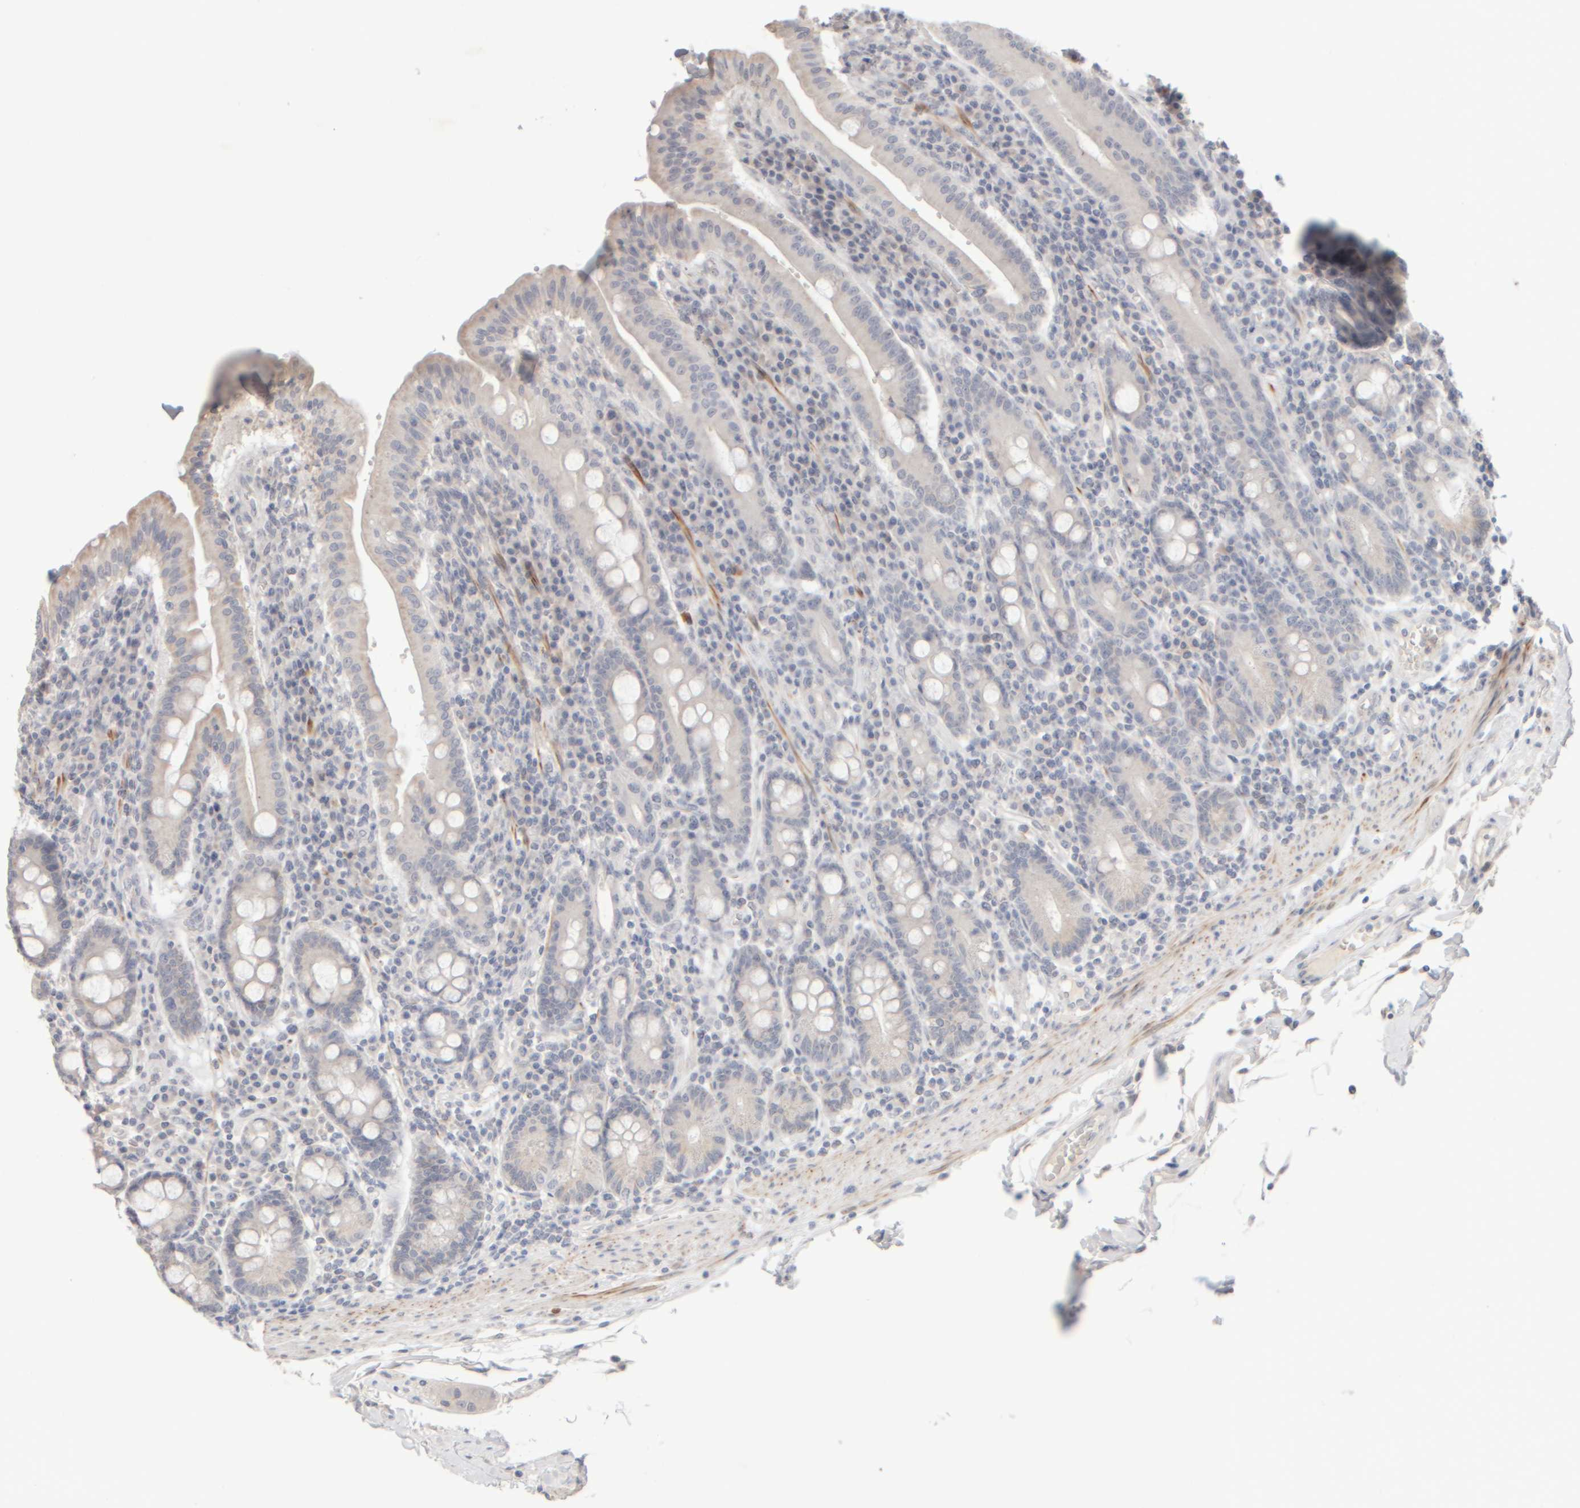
{"staining": {"intensity": "moderate", "quantity": "25%-75%", "location": "cytoplasmic/membranous"}, "tissue": "duodenum", "cell_type": "Glandular cells", "image_type": "normal", "snomed": [{"axis": "morphology", "description": "Normal tissue, NOS"}, {"axis": "morphology", "description": "Adenocarcinoma, NOS"}, {"axis": "topography", "description": "Pancreas"}, {"axis": "topography", "description": "Duodenum"}], "caption": "Immunohistochemical staining of normal duodenum shows 25%-75% levels of moderate cytoplasmic/membranous protein staining in about 25%-75% of glandular cells. (DAB IHC, brown staining for protein, blue staining for nuclei).", "gene": "ZNF112", "patient": {"sex": "male", "age": 50}}